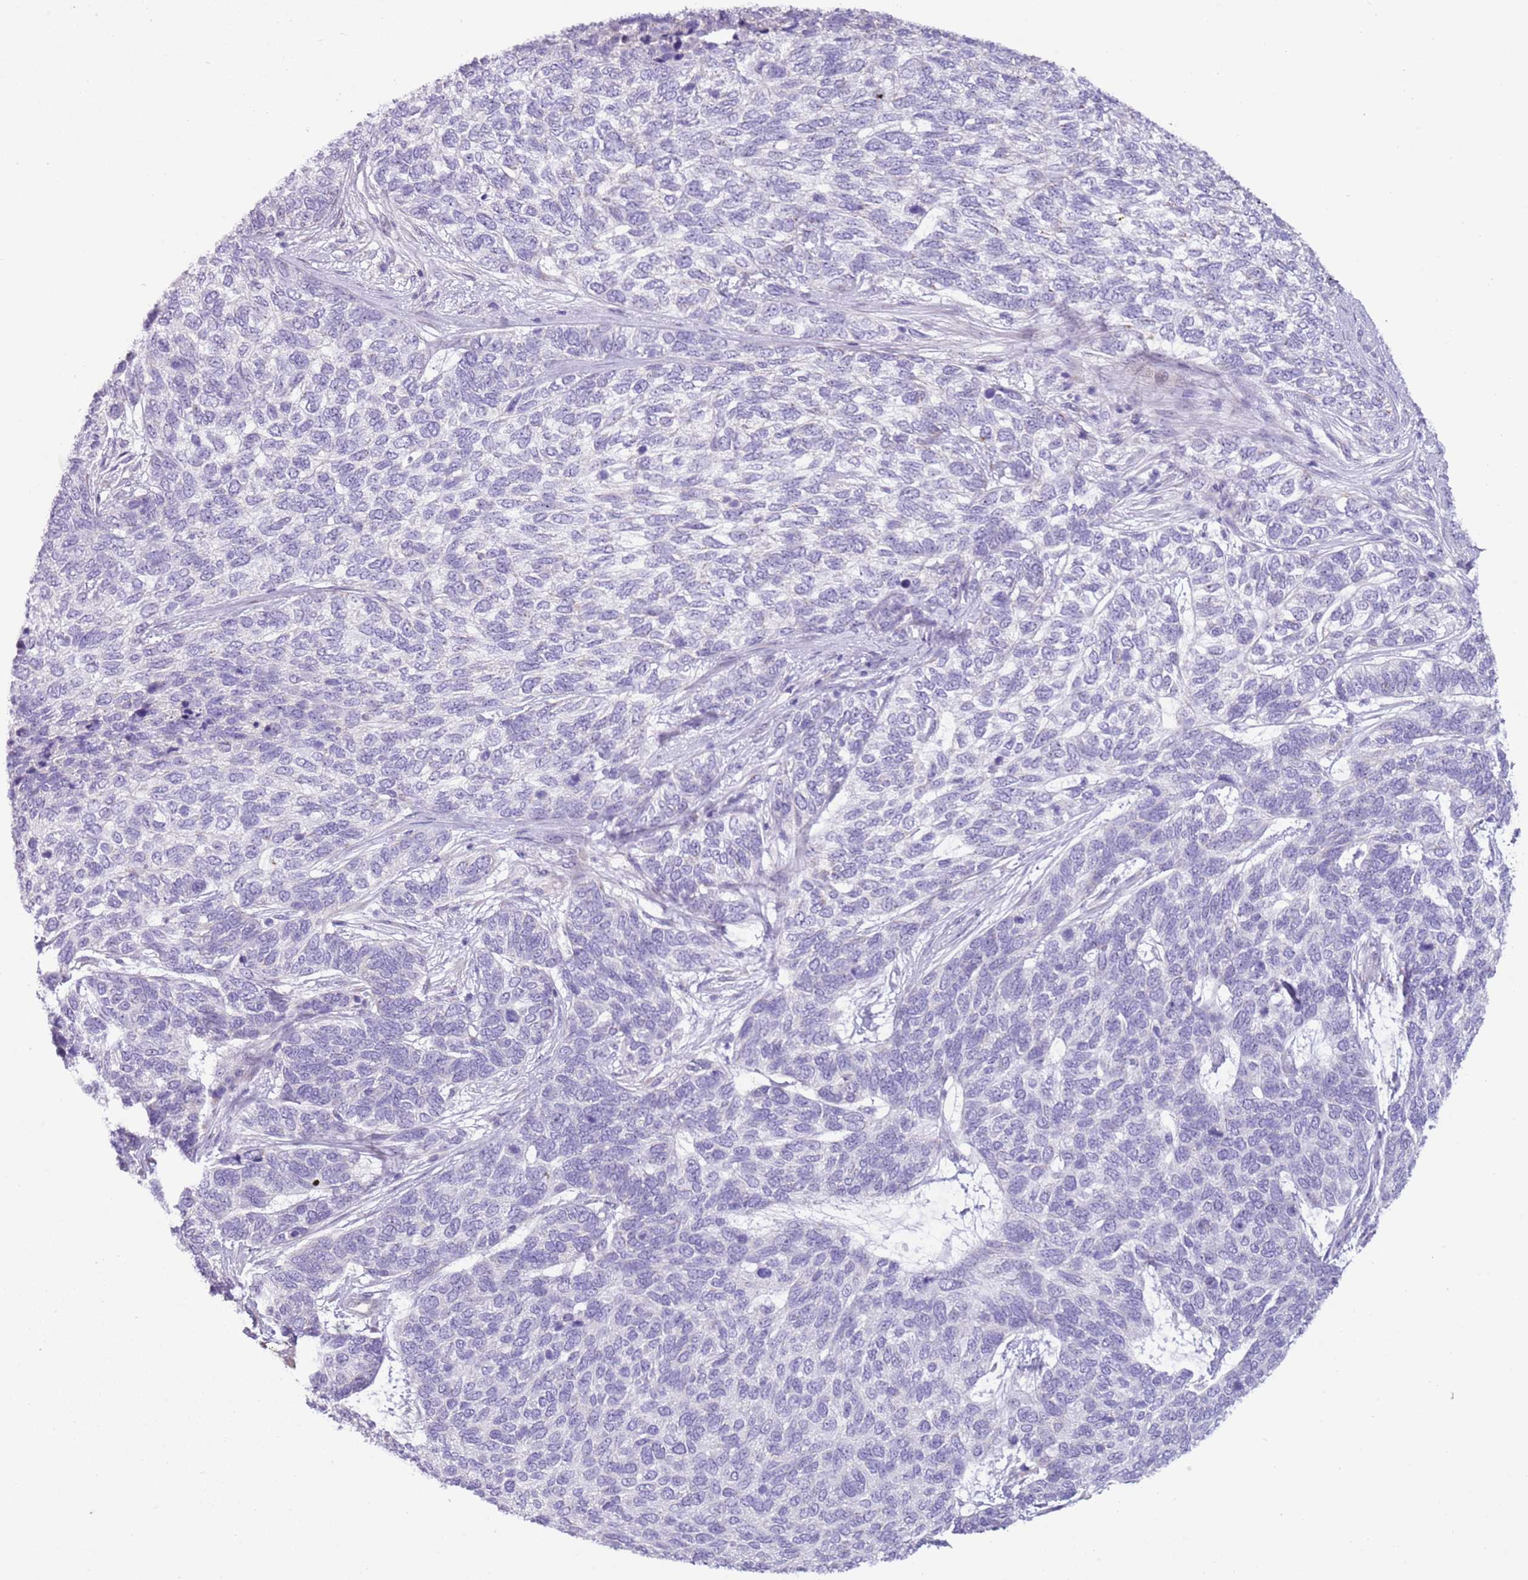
{"staining": {"intensity": "negative", "quantity": "none", "location": "none"}, "tissue": "skin cancer", "cell_type": "Tumor cells", "image_type": "cancer", "snomed": [{"axis": "morphology", "description": "Basal cell carcinoma"}, {"axis": "topography", "description": "Skin"}], "caption": "Tumor cells show no significant positivity in skin basal cell carcinoma.", "gene": "NBPF6", "patient": {"sex": "female", "age": 65}}